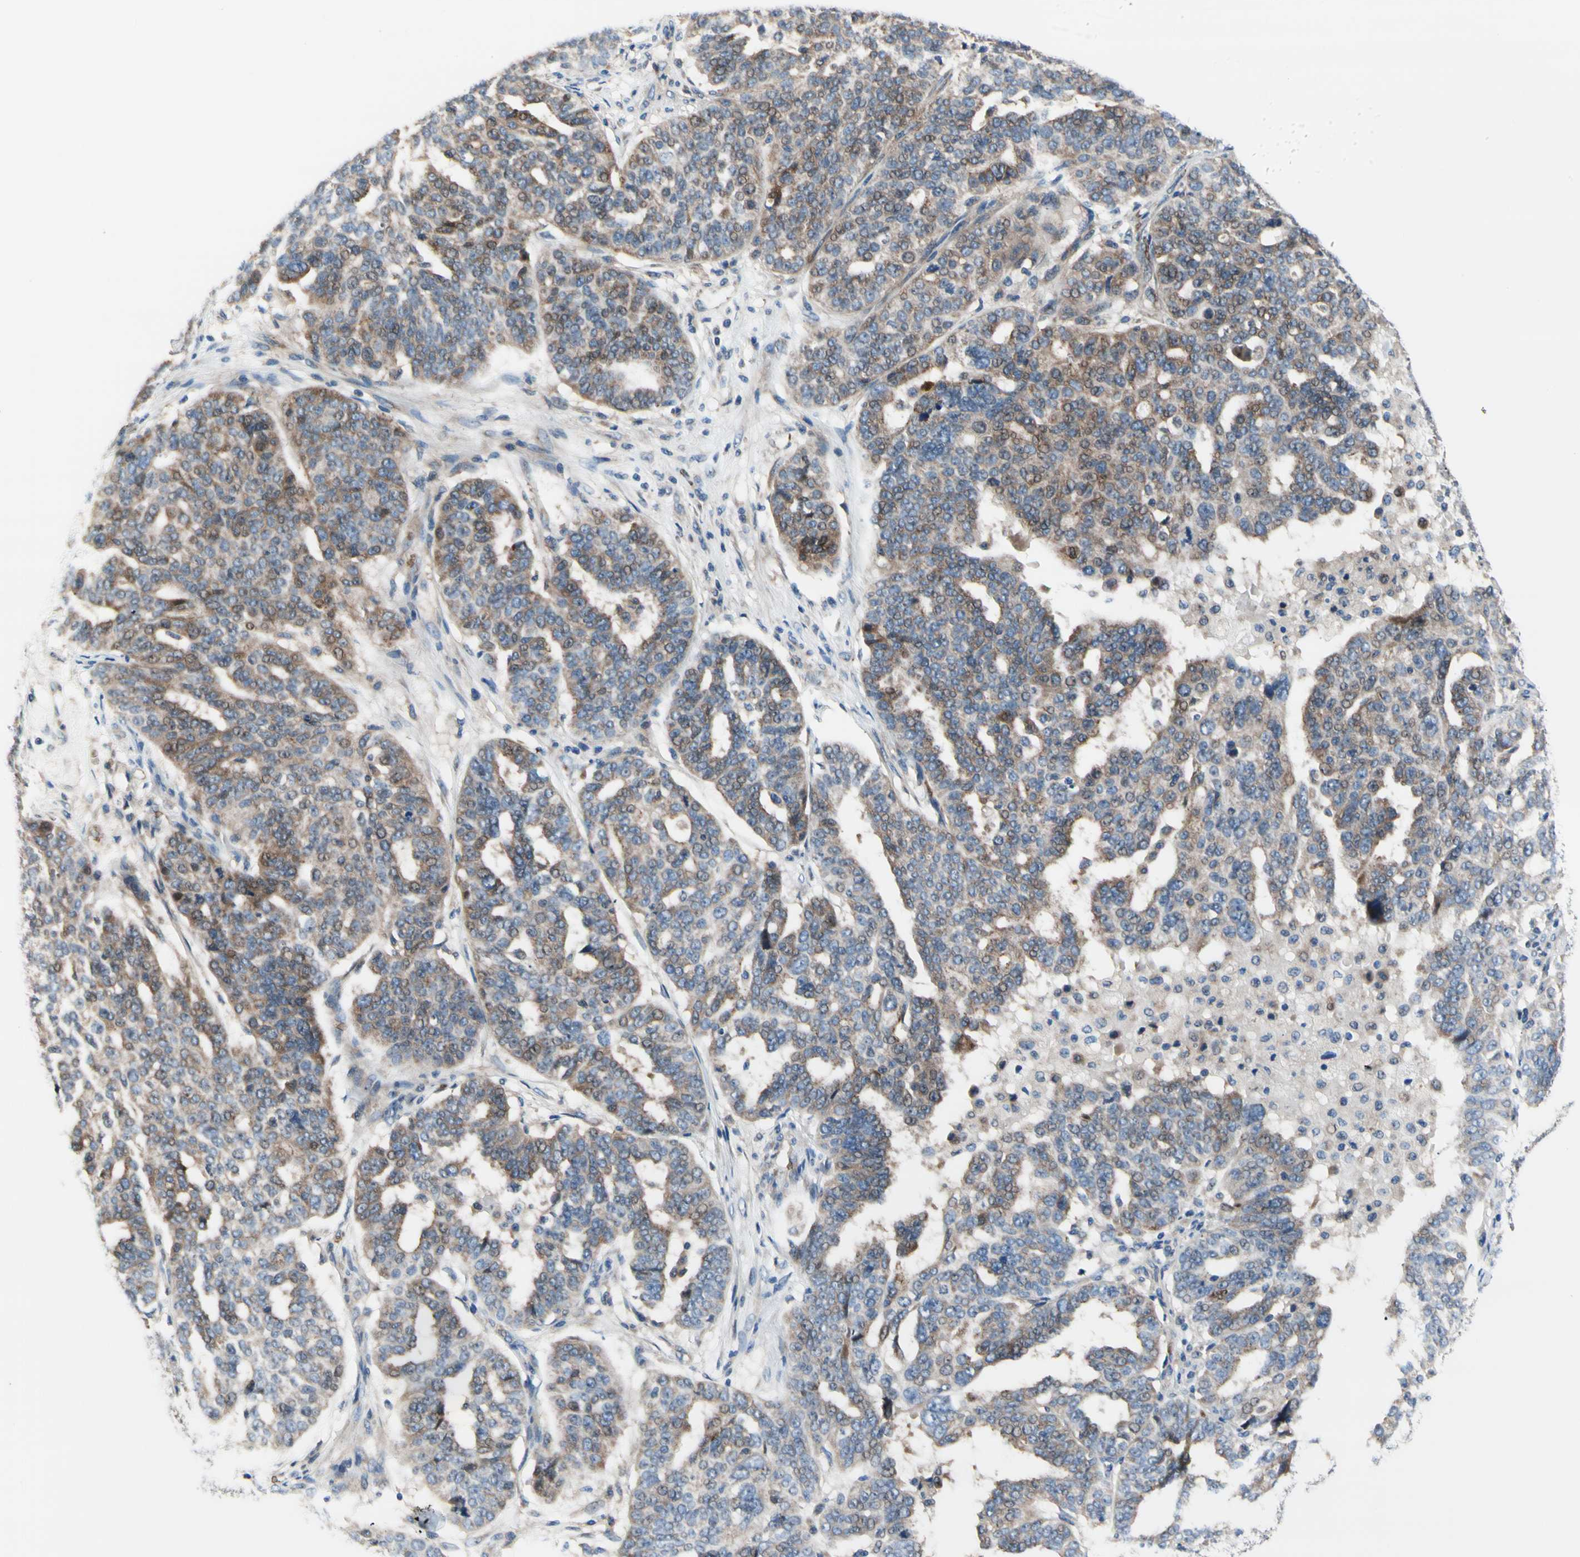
{"staining": {"intensity": "moderate", "quantity": "25%-75%", "location": "cytoplasmic/membranous"}, "tissue": "ovarian cancer", "cell_type": "Tumor cells", "image_type": "cancer", "snomed": [{"axis": "morphology", "description": "Cystadenocarcinoma, serous, NOS"}, {"axis": "topography", "description": "Ovary"}], "caption": "Protein staining exhibits moderate cytoplasmic/membranous expression in about 25%-75% of tumor cells in ovarian cancer.", "gene": "USP9X", "patient": {"sex": "female", "age": 59}}